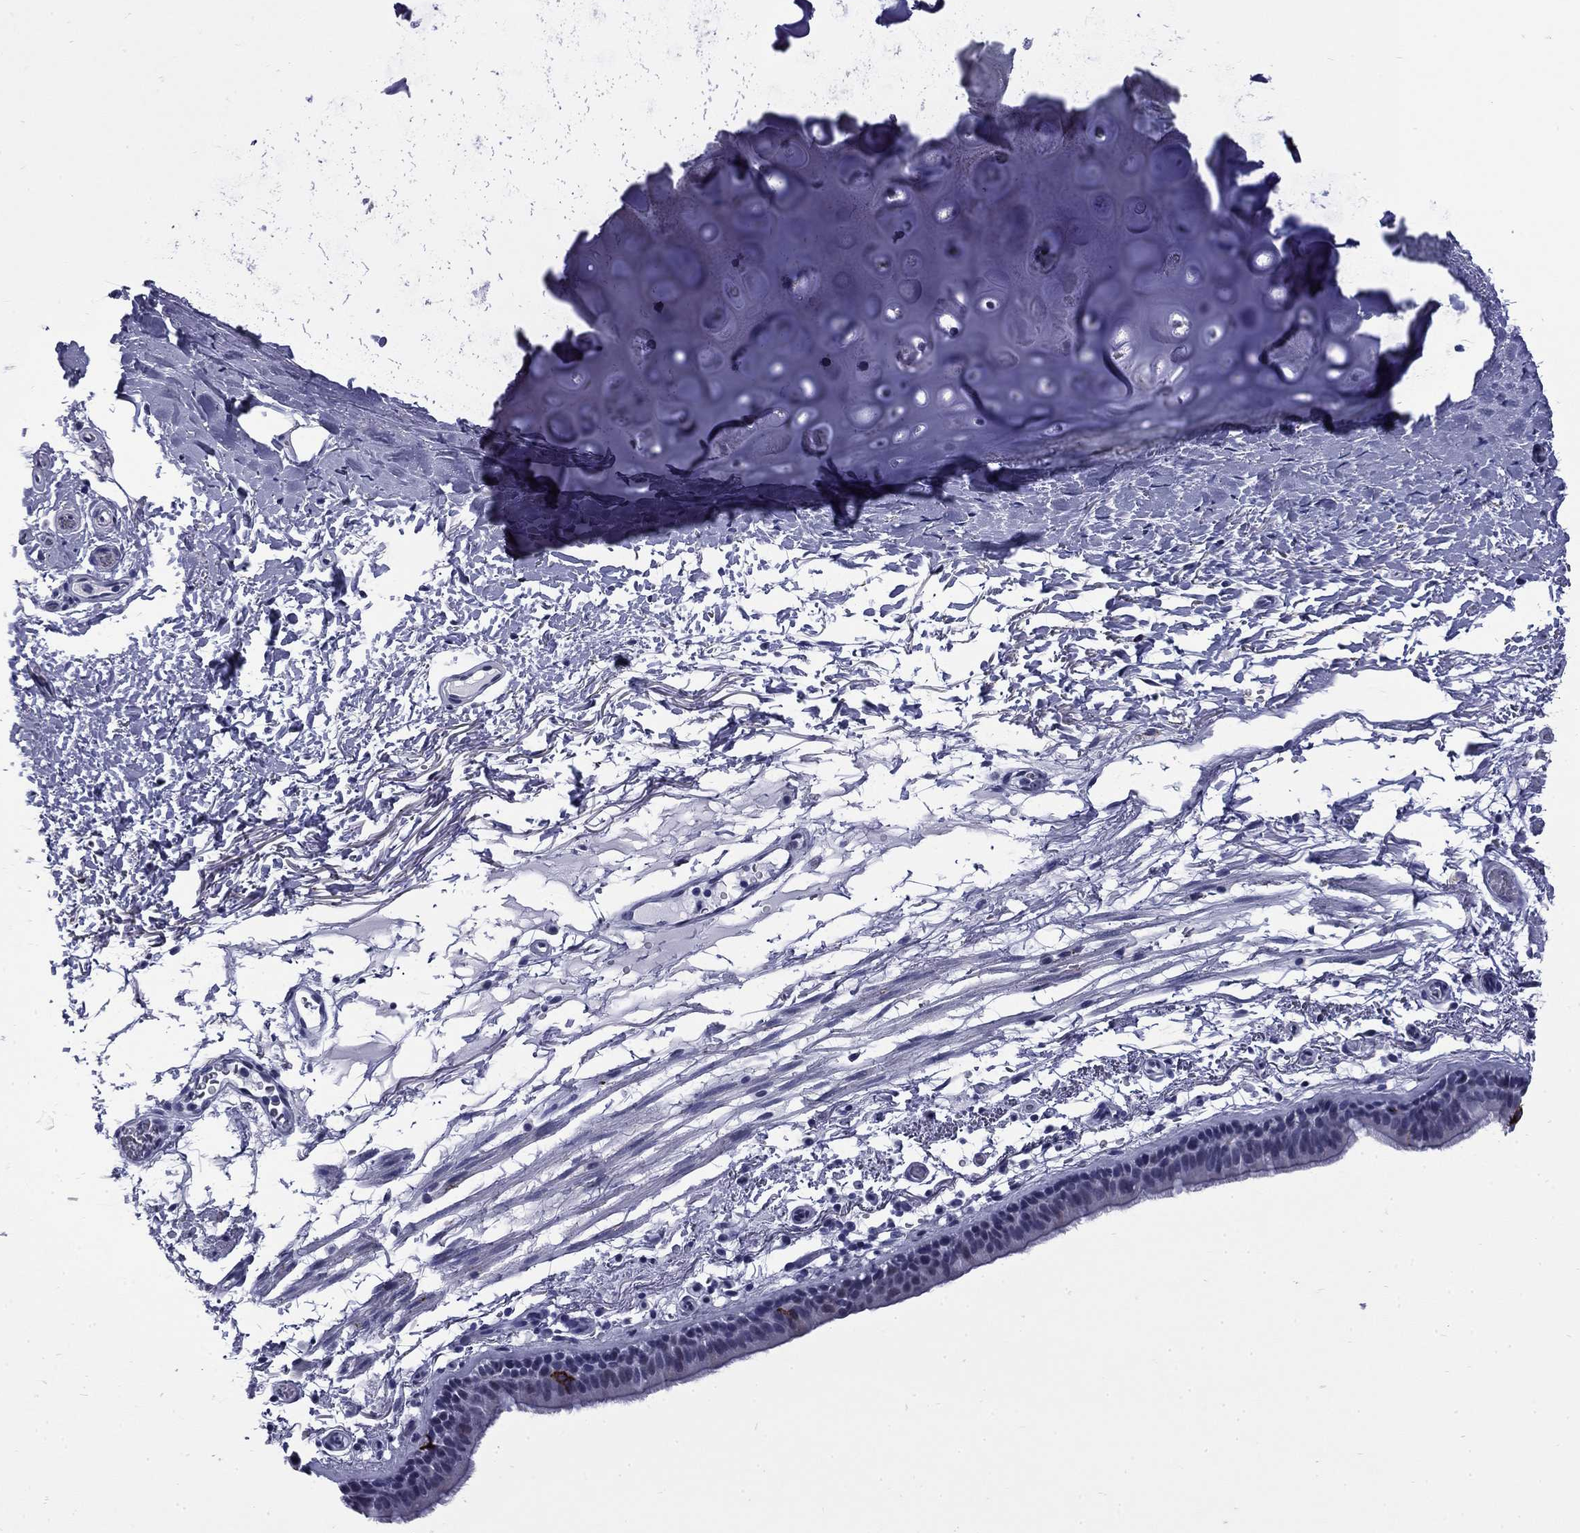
{"staining": {"intensity": "negative", "quantity": "none", "location": "none"}, "tissue": "bronchus", "cell_type": "Respiratory epithelial cells", "image_type": "normal", "snomed": [{"axis": "morphology", "description": "Normal tissue, NOS"}, {"axis": "topography", "description": "Lymph node"}, {"axis": "topography", "description": "Bronchus"}], "caption": "Histopathology image shows no protein staining in respiratory epithelial cells of unremarkable bronchus. (DAB (3,3'-diaminobenzidine) immunohistochemistry (IHC), high magnification).", "gene": "MGARP", "patient": {"sex": "female", "age": 70}}